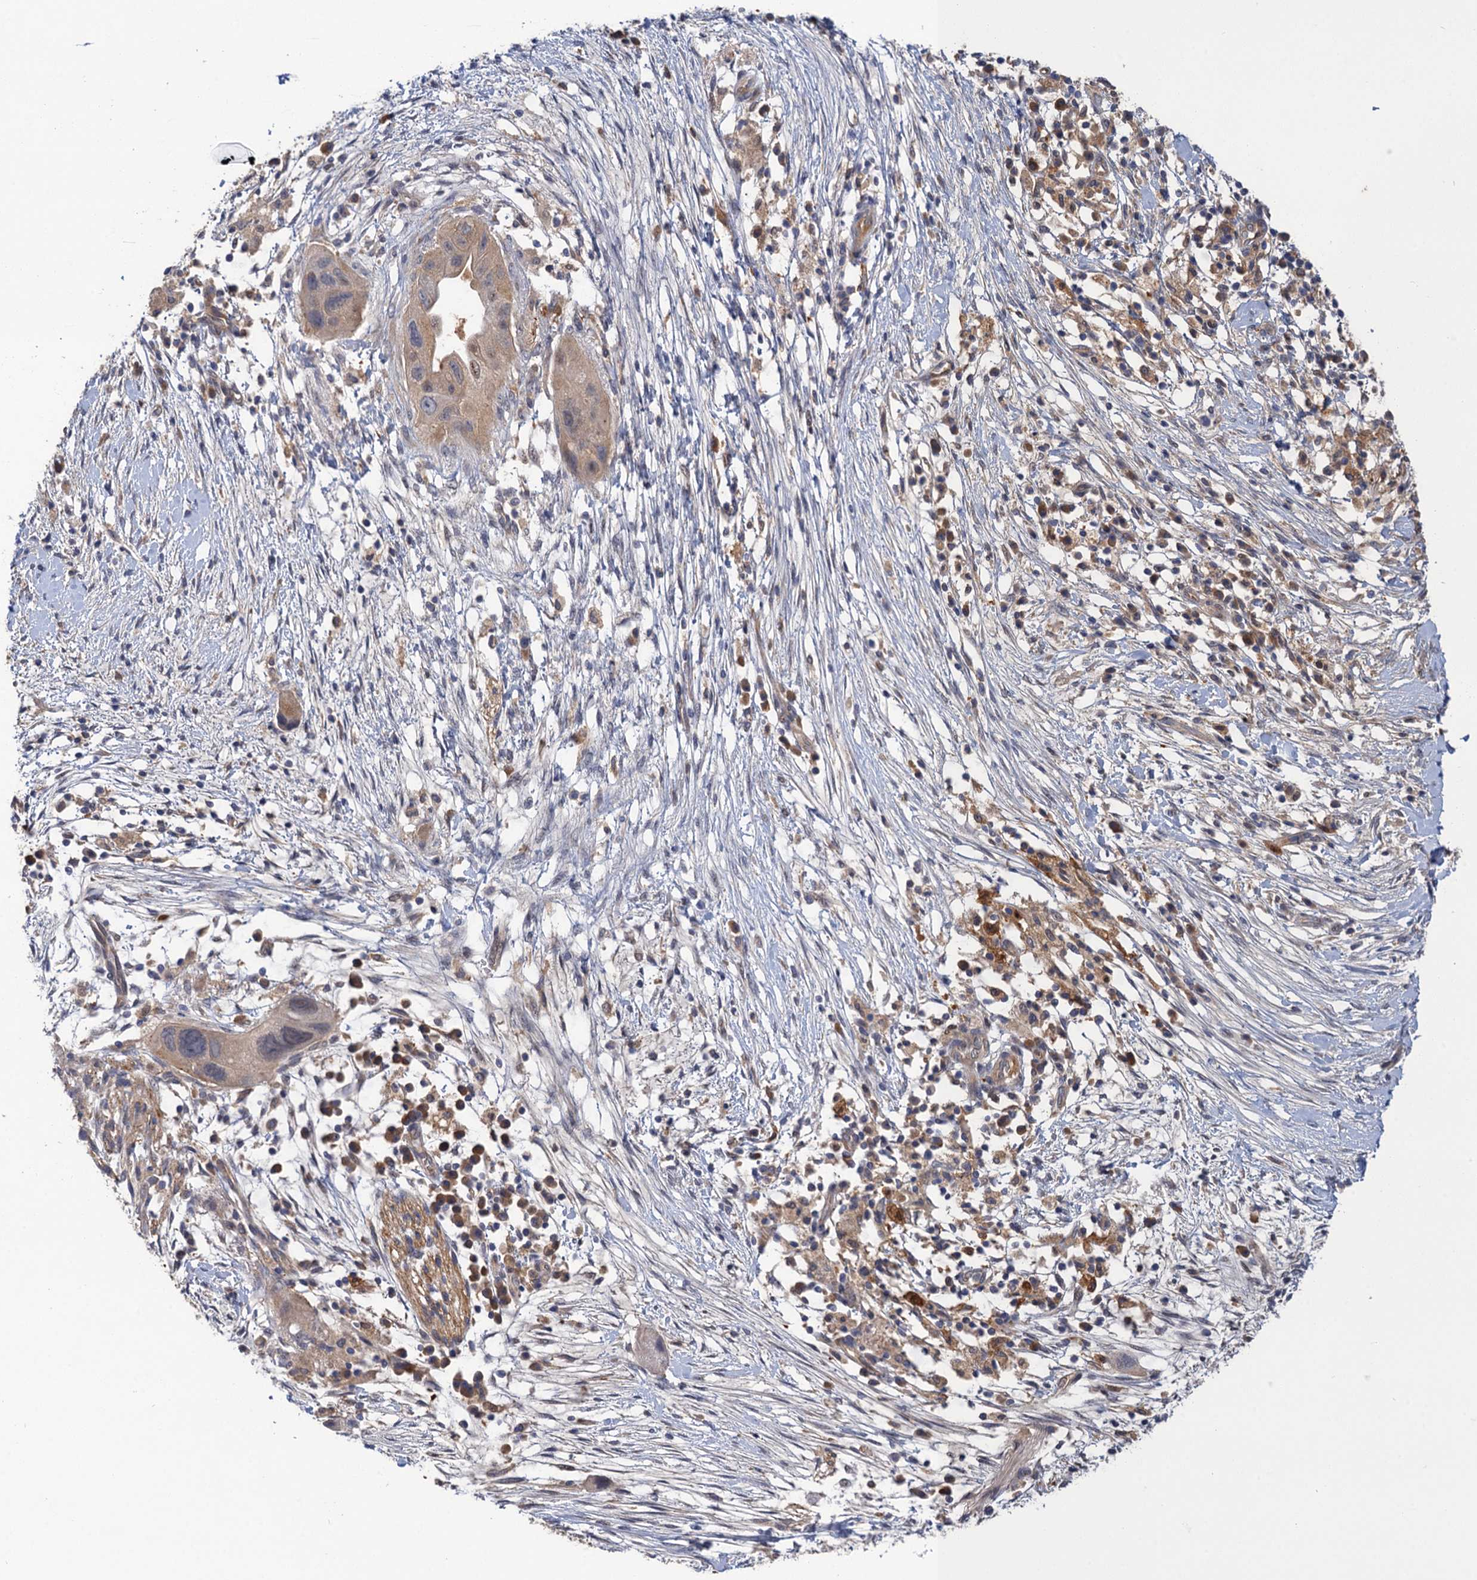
{"staining": {"intensity": "weak", "quantity": "<25%", "location": "cytoplasmic/membranous"}, "tissue": "pancreatic cancer", "cell_type": "Tumor cells", "image_type": "cancer", "snomed": [{"axis": "morphology", "description": "Adenocarcinoma, NOS"}, {"axis": "topography", "description": "Pancreas"}], "caption": "Tumor cells show no significant protein expression in adenocarcinoma (pancreatic).", "gene": "NEK8", "patient": {"sex": "male", "age": 68}}